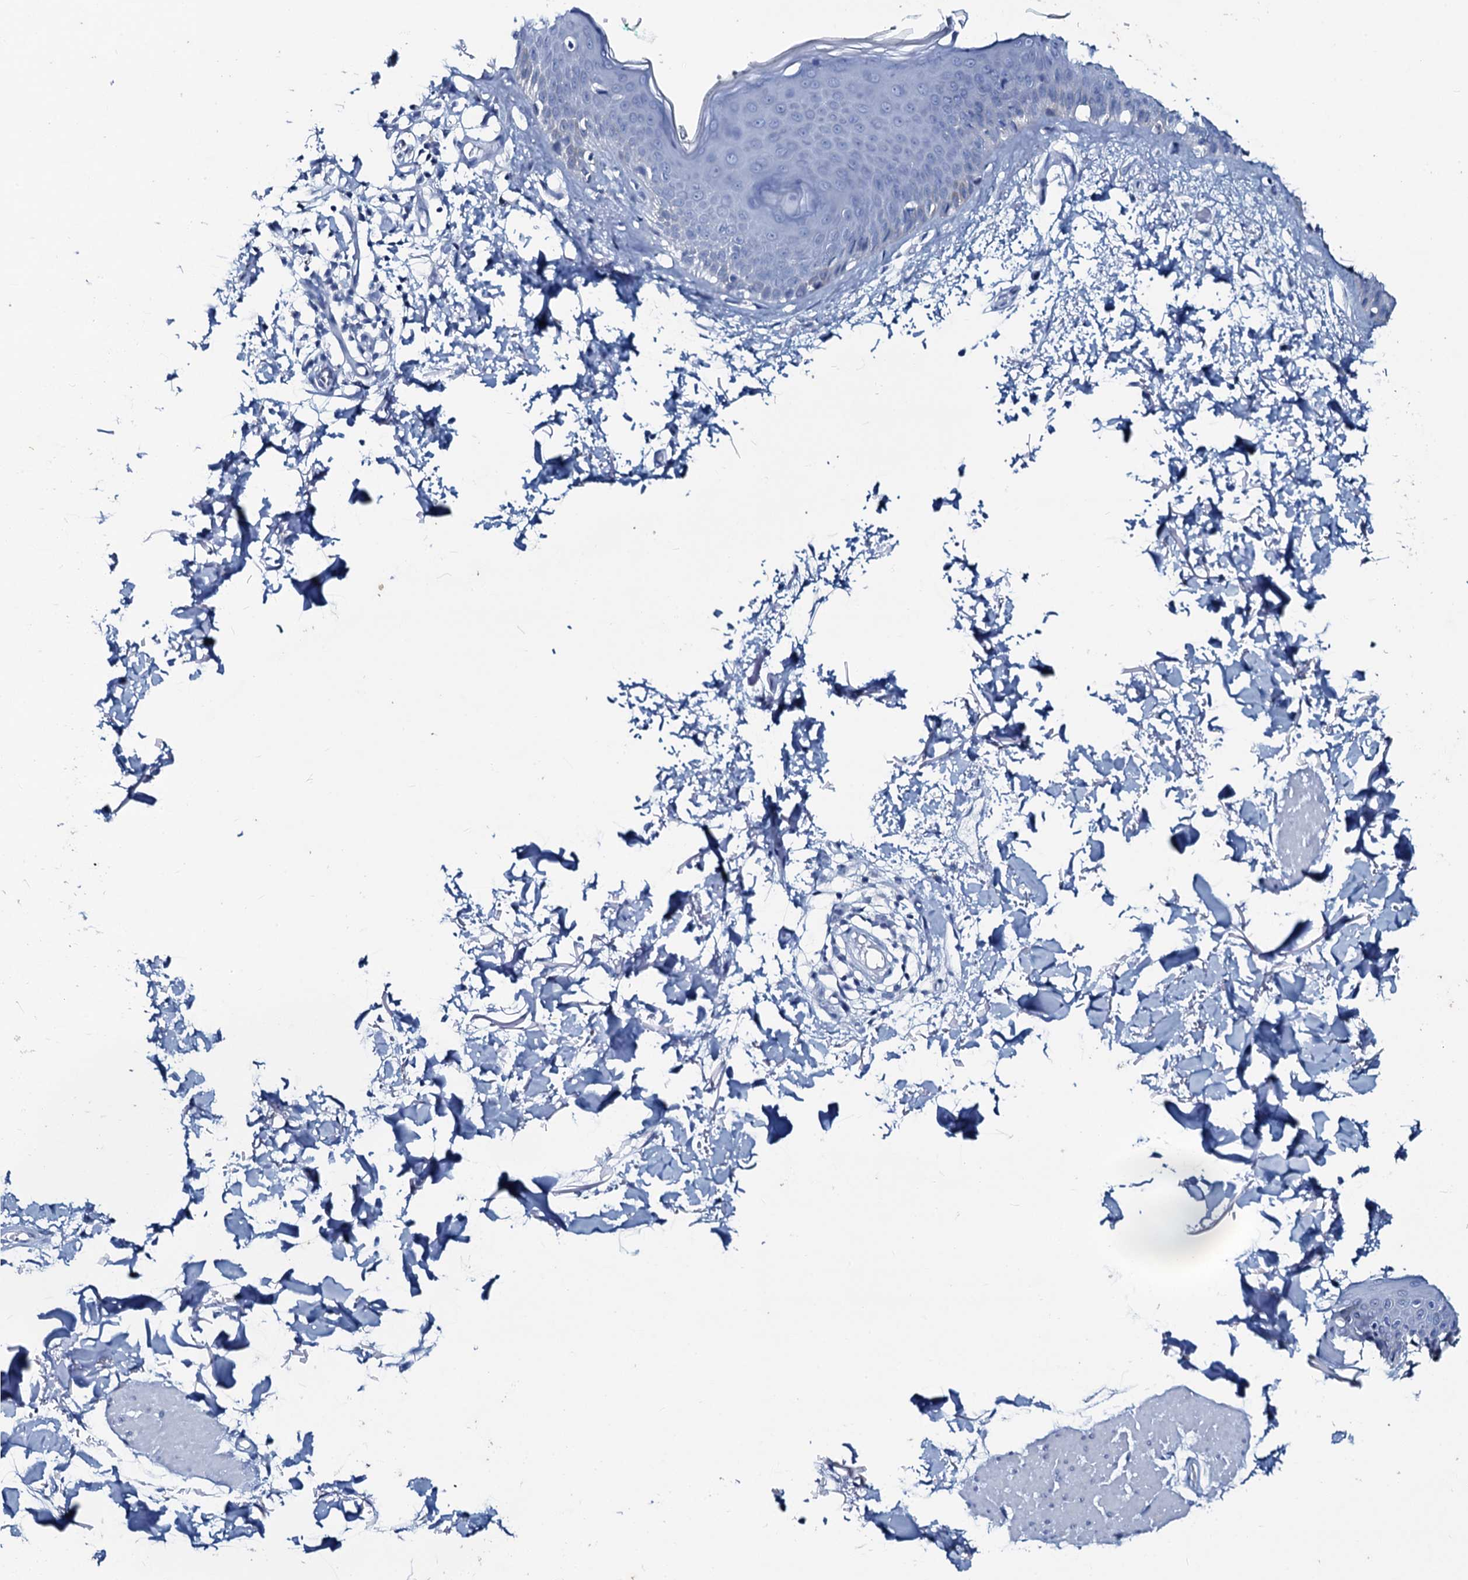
{"staining": {"intensity": "negative", "quantity": "none", "location": "none"}, "tissue": "skin", "cell_type": "Fibroblasts", "image_type": "normal", "snomed": [{"axis": "morphology", "description": "Normal tissue, NOS"}, {"axis": "topography", "description": "Skin"}], "caption": "The immunohistochemistry (IHC) micrograph has no significant positivity in fibroblasts of skin. (Brightfield microscopy of DAB immunohistochemistry (IHC) at high magnification).", "gene": "SLC4A7", "patient": {"sex": "male", "age": 62}}